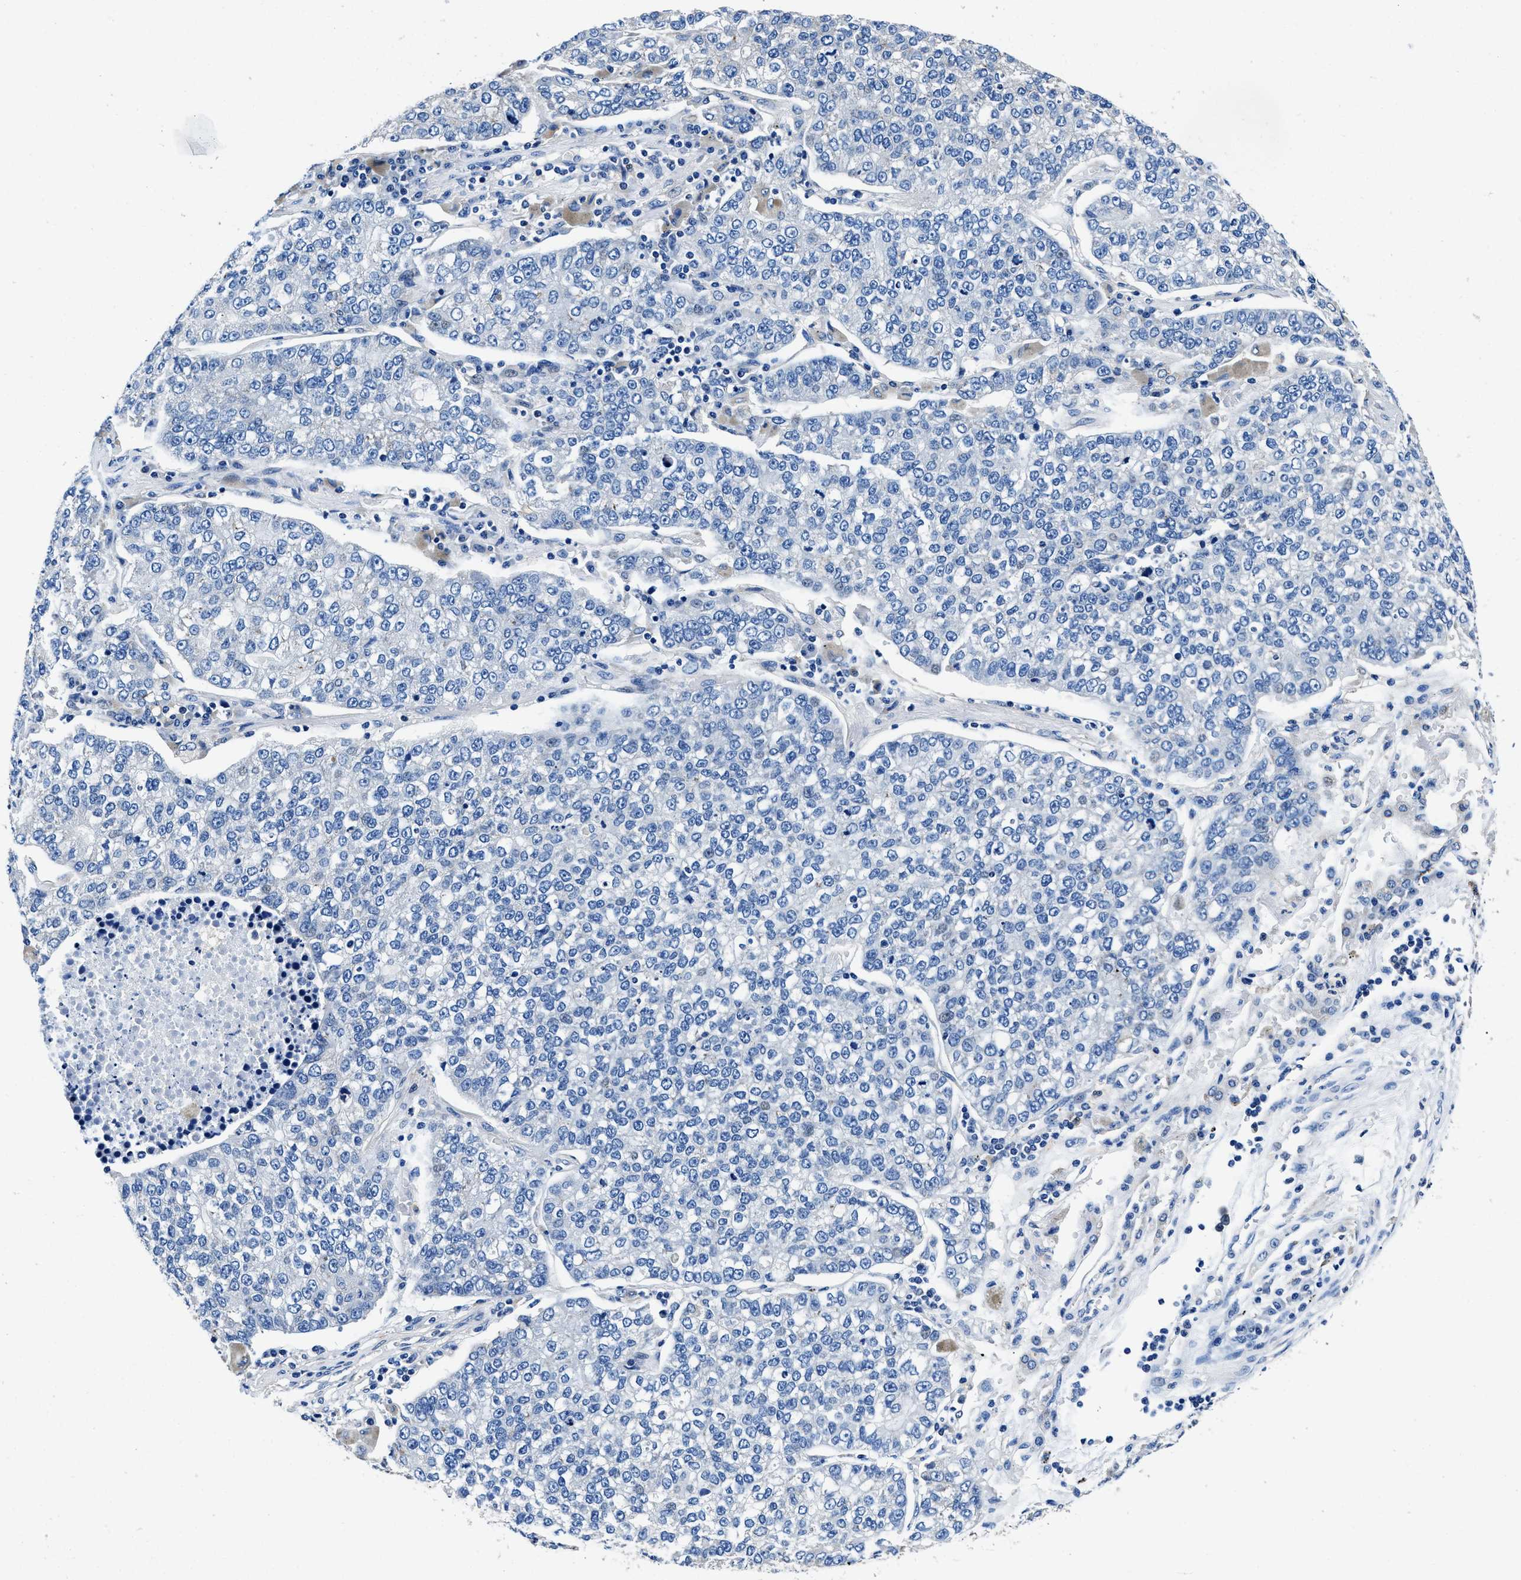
{"staining": {"intensity": "negative", "quantity": "none", "location": "none"}, "tissue": "lung cancer", "cell_type": "Tumor cells", "image_type": "cancer", "snomed": [{"axis": "morphology", "description": "Adenocarcinoma, NOS"}, {"axis": "topography", "description": "Lung"}], "caption": "Lung cancer (adenocarcinoma) was stained to show a protein in brown. There is no significant staining in tumor cells. The staining is performed using DAB brown chromogen with nuclei counter-stained in using hematoxylin.", "gene": "NEU1", "patient": {"sex": "male", "age": 49}}